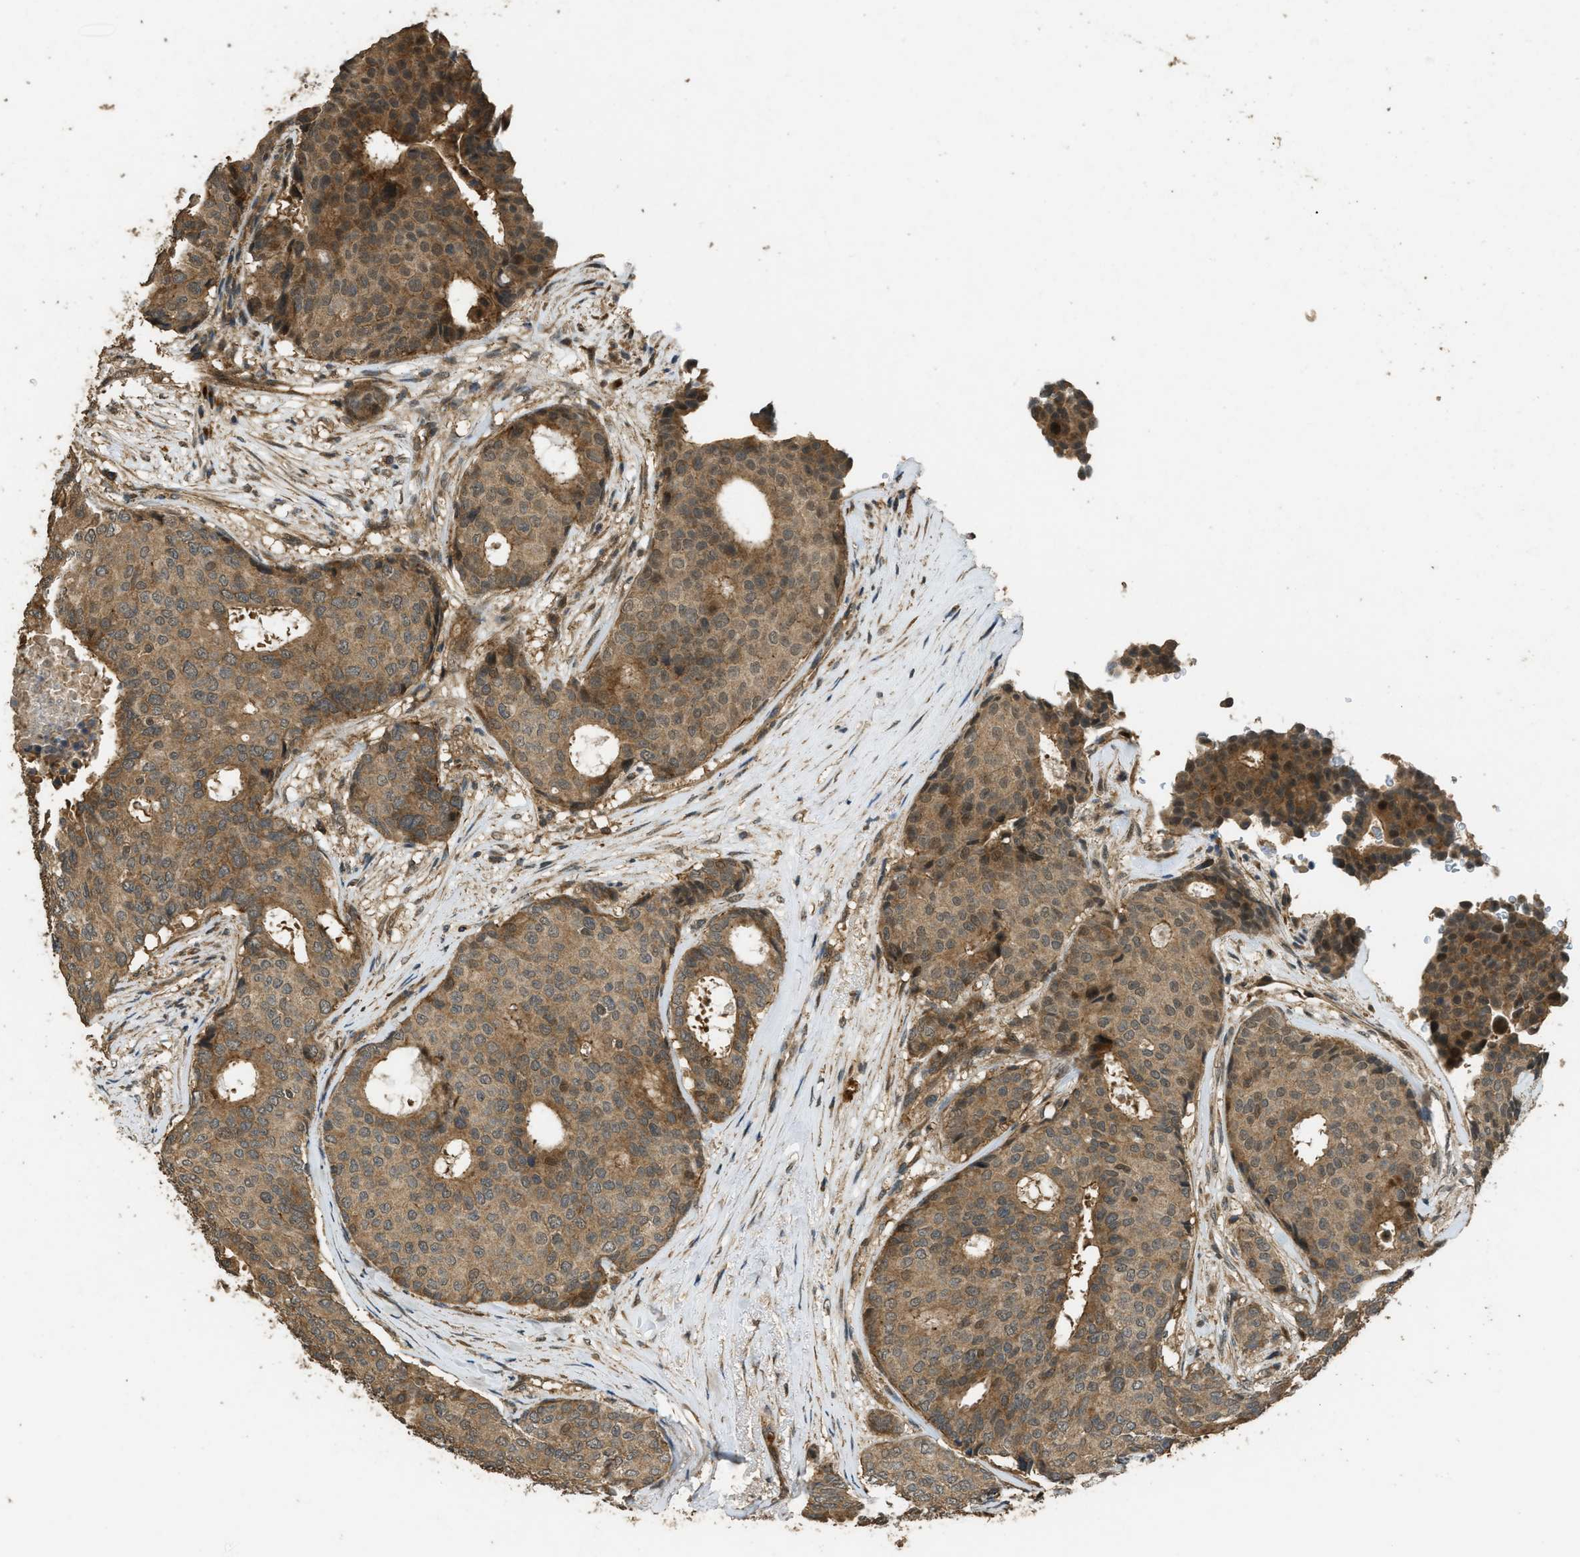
{"staining": {"intensity": "moderate", "quantity": ">75%", "location": "cytoplasmic/membranous"}, "tissue": "breast cancer", "cell_type": "Tumor cells", "image_type": "cancer", "snomed": [{"axis": "morphology", "description": "Duct carcinoma"}, {"axis": "topography", "description": "Breast"}], "caption": "A micrograph showing moderate cytoplasmic/membranous staining in about >75% of tumor cells in breast cancer, as visualized by brown immunohistochemical staining.", "gene": "PPP6R3", "patient": {"sex": "female", "age": 75}}